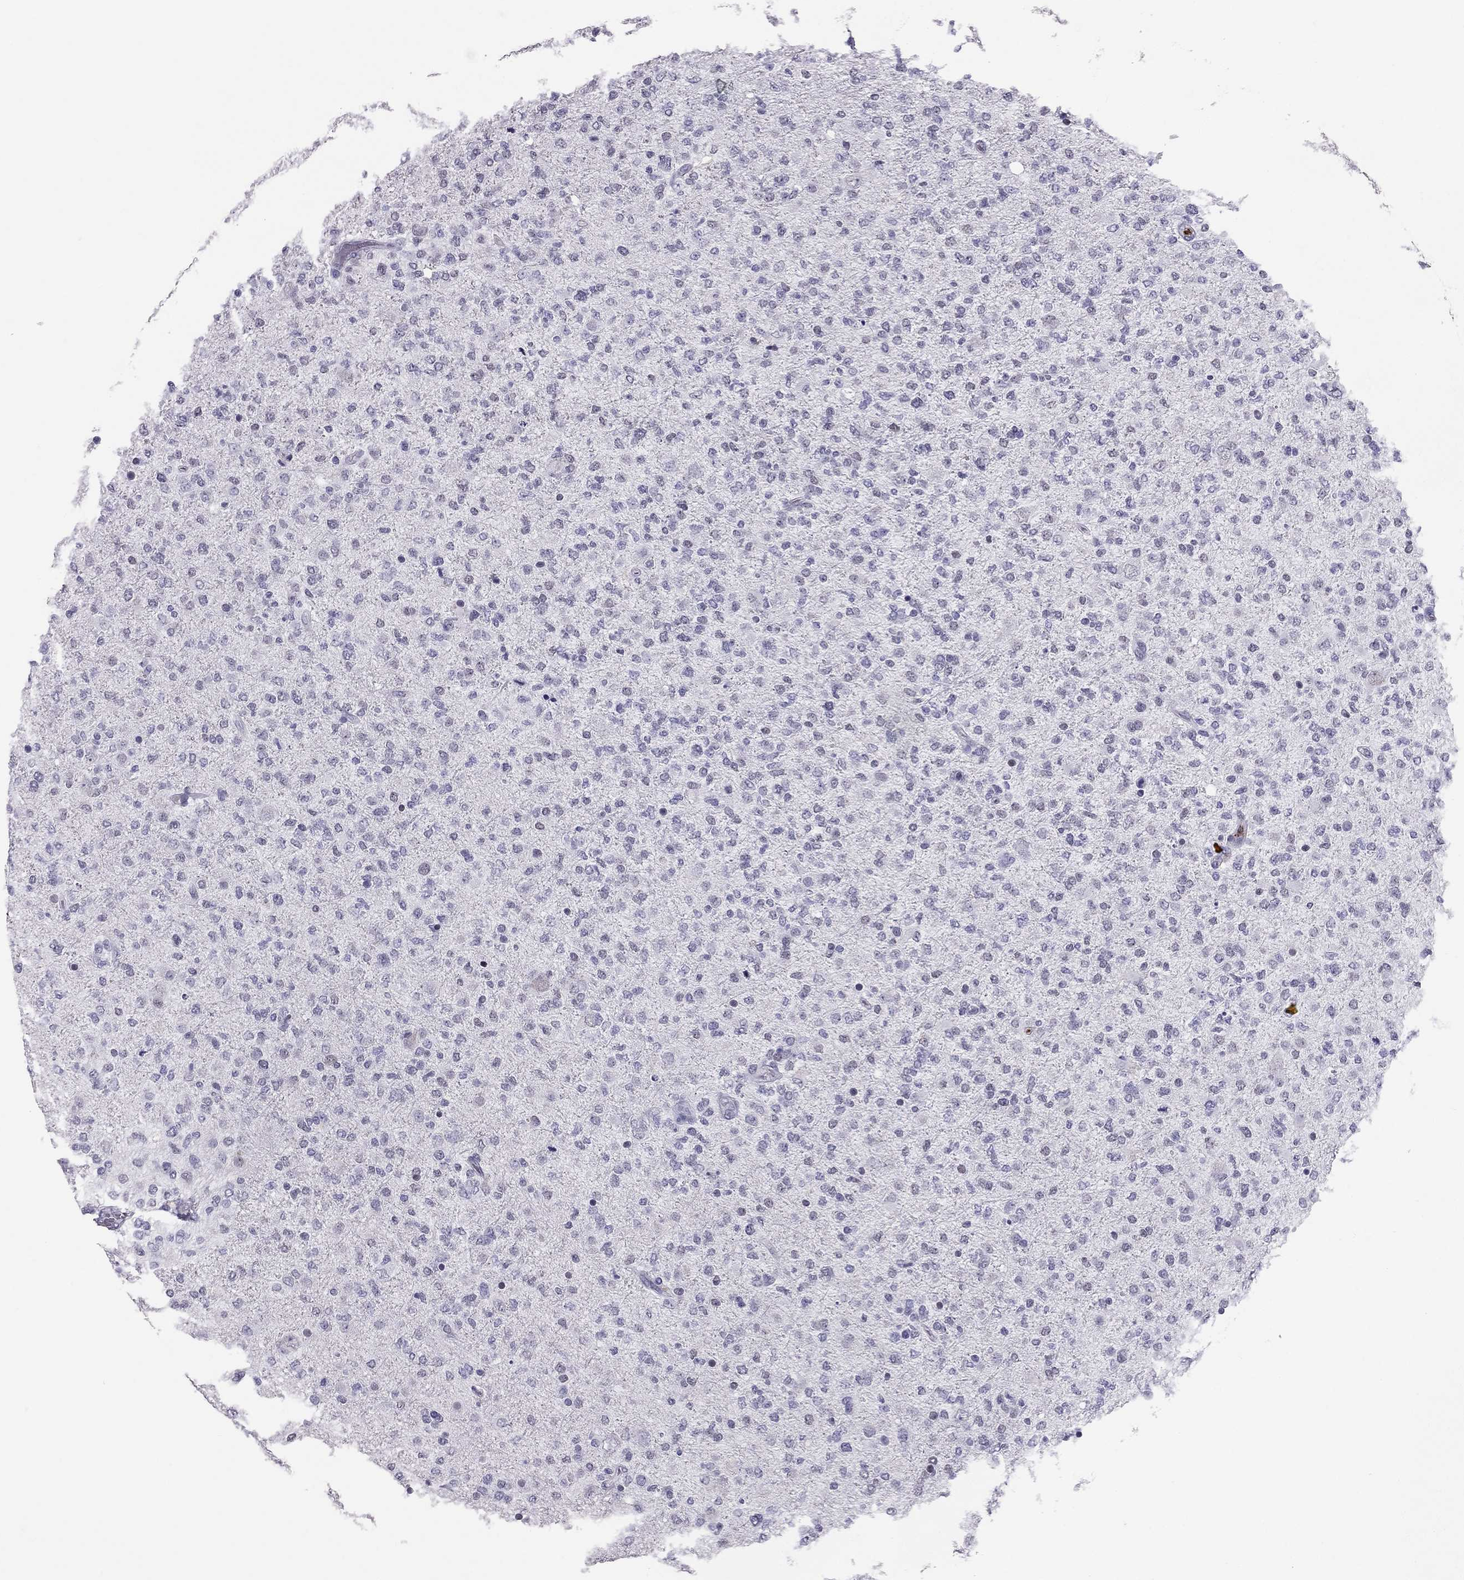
{"staining": {"intensity": "negative", "quantity": "none", "location": "none"}, "tissue": "glioma", "cell_type": "Tumor cells", "image_type": "cancer", "snomed": [{"axis": "morphology", "description": "Glioma, malignant, High grade"}, {"axis": "topography", "description": "Cerebral cortex"}], "caption": "Photomicrograph shows no protein staining in tumor cells of glioma tissue.", "gene": "CCL27", "patient": {"sex": "male", "age": 70}}